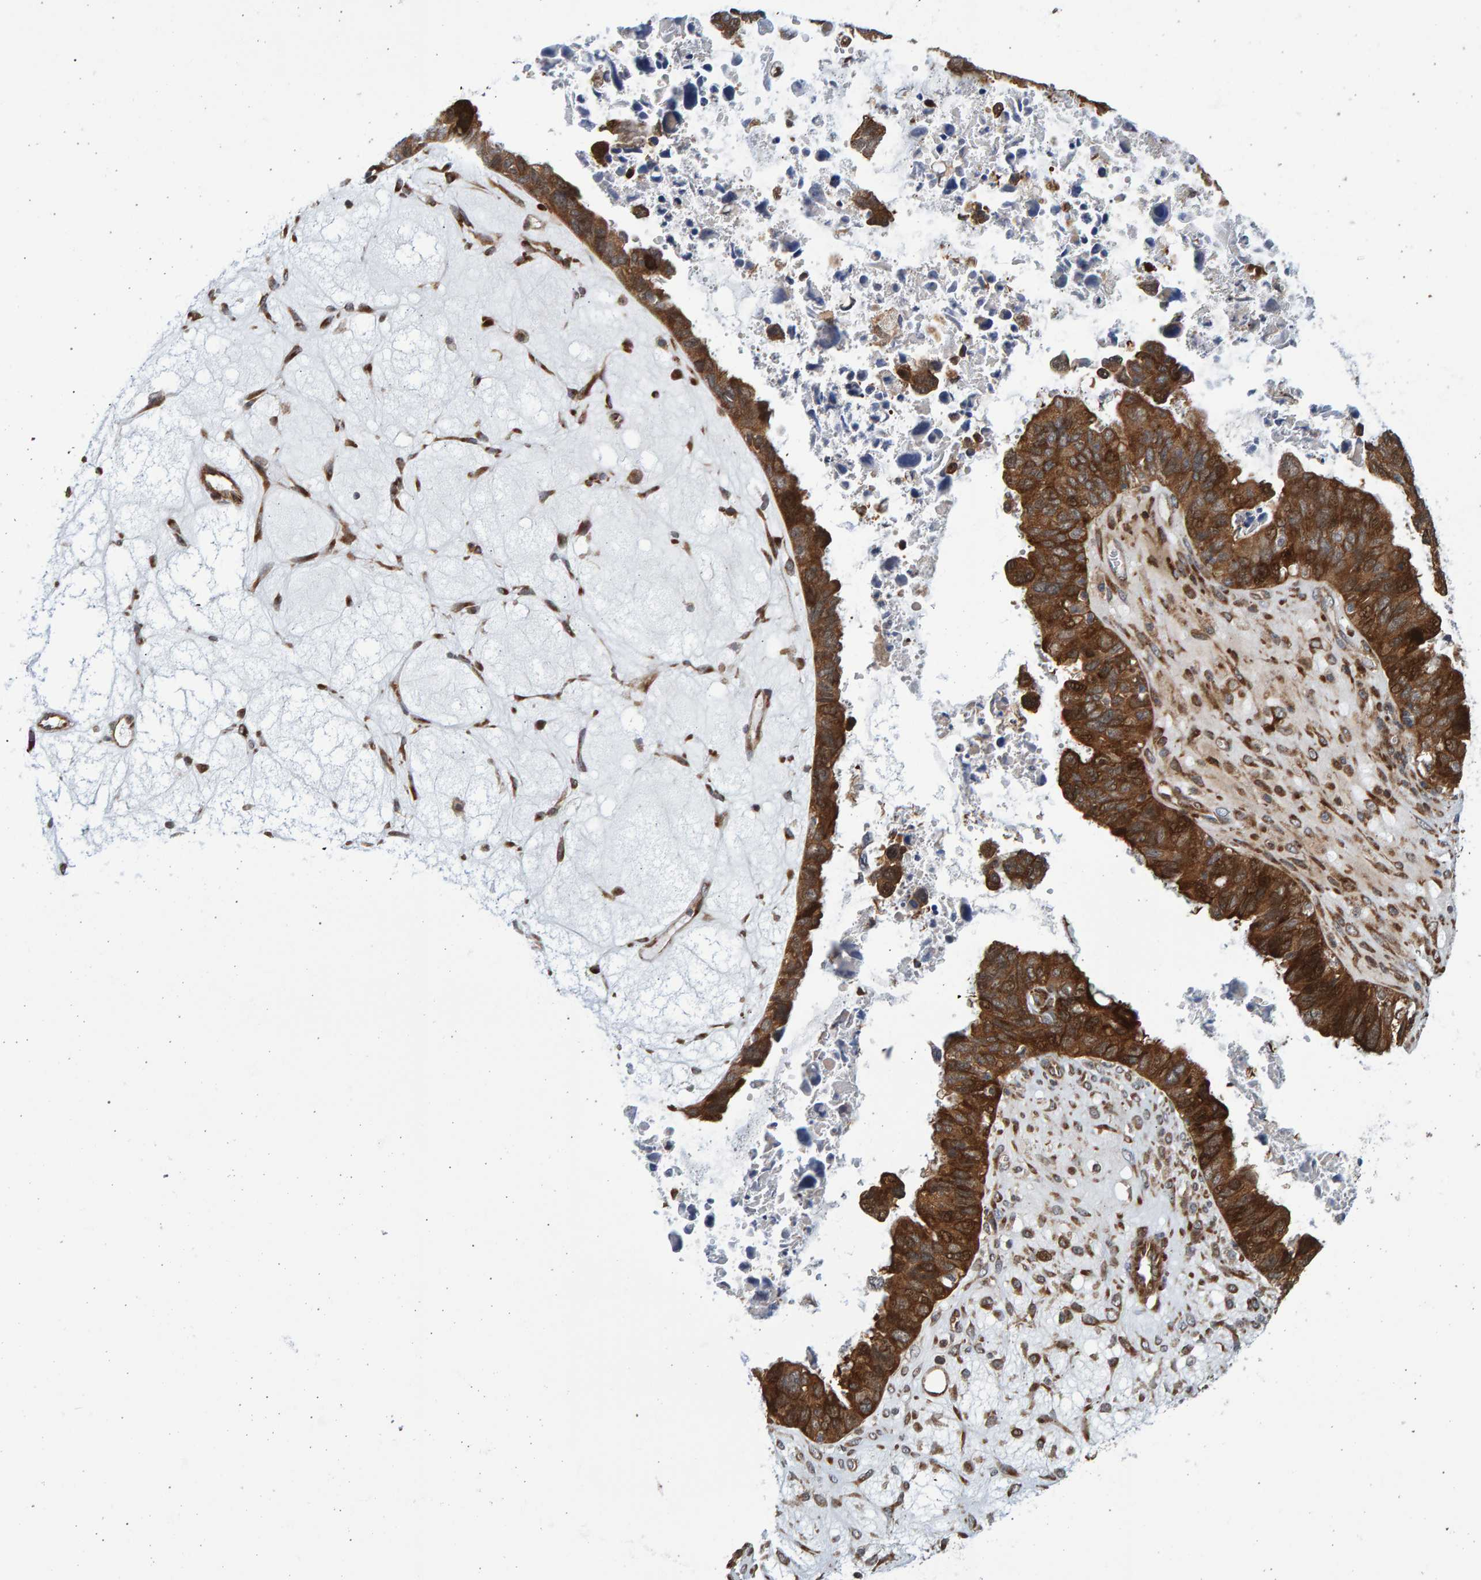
{"staining": {"intensity": "strong", "quantity": ">75%", "location": "cytoplasmic/membranous"}, "tissue": "ovarian cancer", "cell_type": "Tumor cells", "image_type": "cancer", "snomed": [{"axis": "morphology", "description": "Cystadenocarcinoma, serous, NOS"}, {"axis": "topography", "description": "Ovary"}], "caption": "Strong cytoplasmic/membranous positivity is seen in approximately >75% of tumor cells in ovarian cancer.", "gene": "LRBA", "patient": {"sex": "female", "age": 79}}